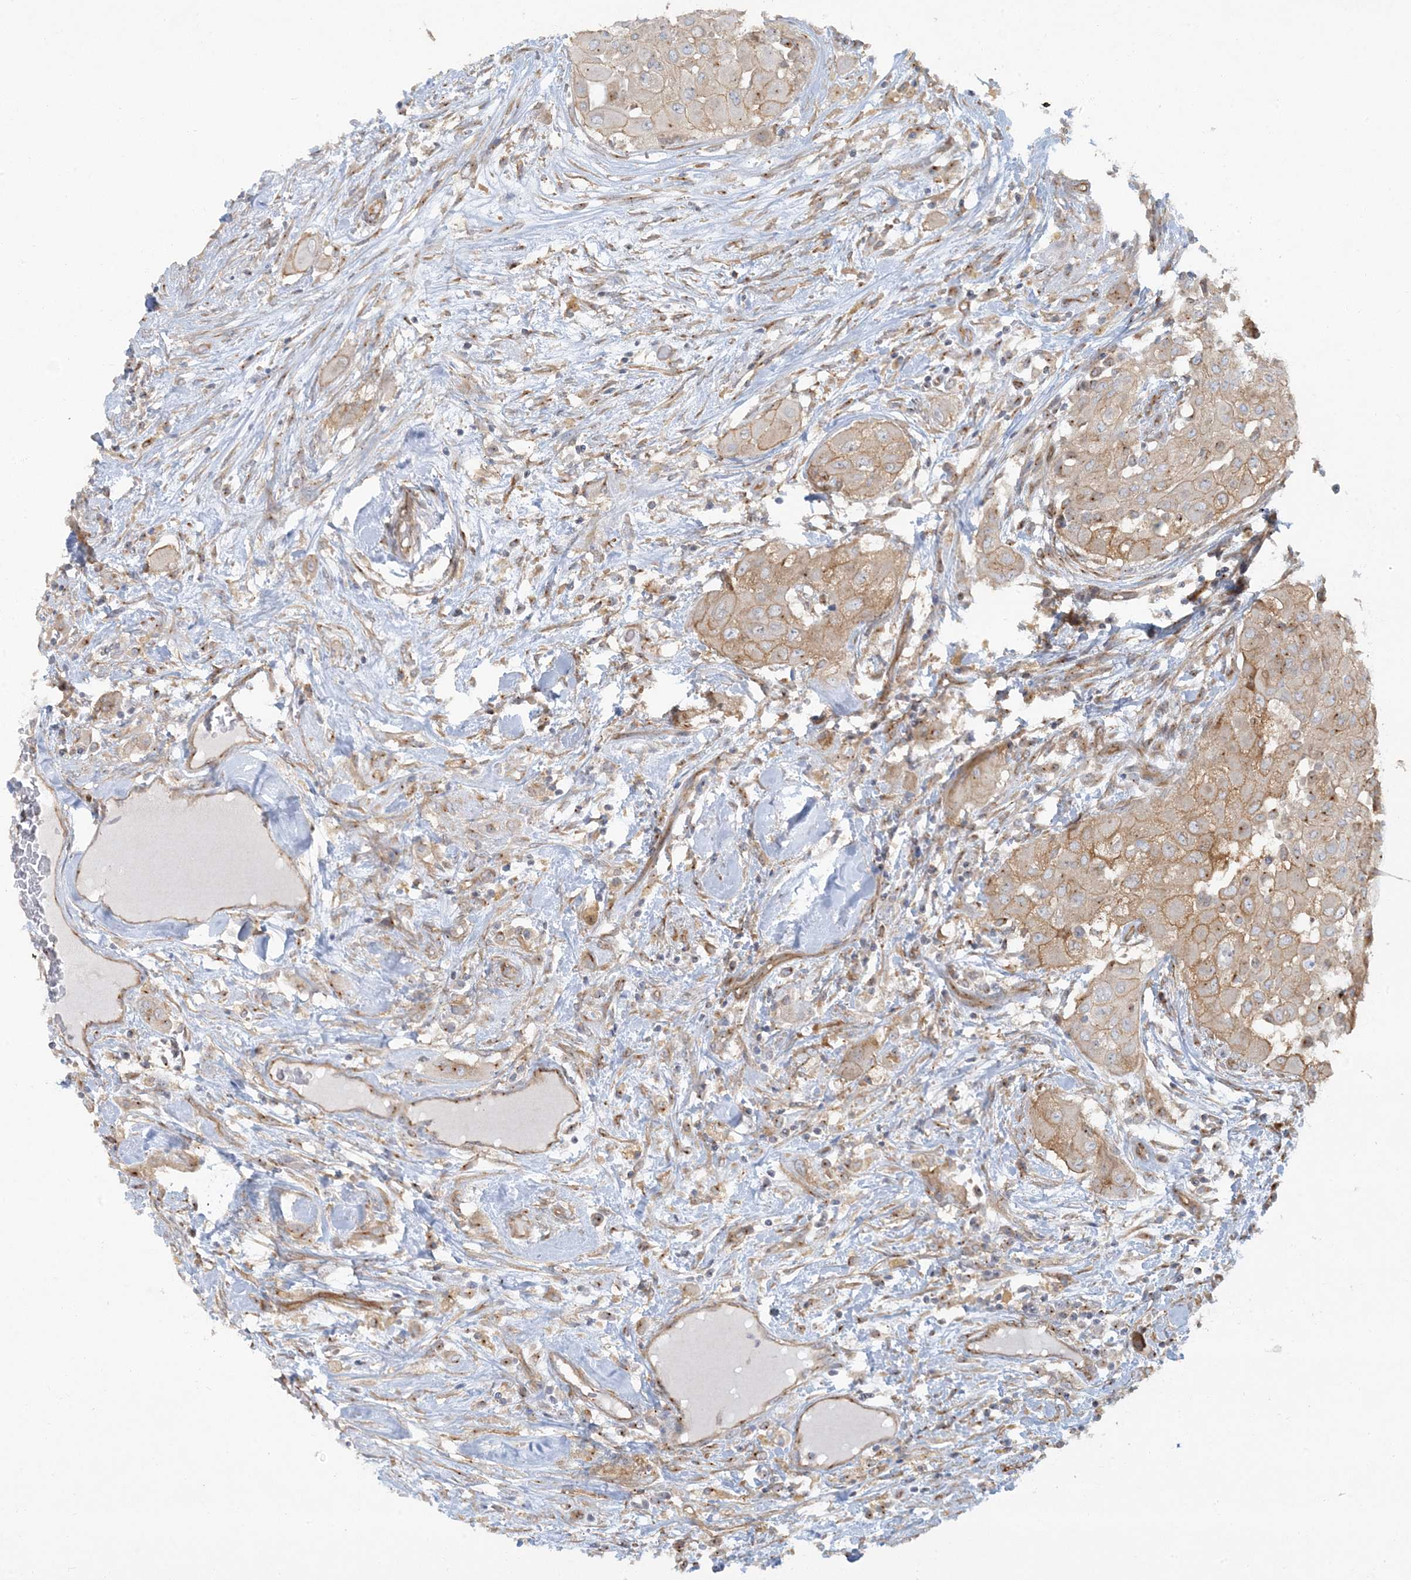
{"staining": {"intensity": "weak", "quantity": ">75%", "location": "cytoplasmic/membranous"}, "tissue": "thyroid cancer", "cell_type": "Tumor cells", "image_type": "cancer", "snomed": [{"axis": "morphology", "description": "Papillary adenocarcinoma, NOS"}, {"axis": "topography", "description": "Thyroid gland"}], "caption": "Protein expression analysis of human thyroid cancer (papillary adenocarcinoma) reveals weak cytoplasmic/membranous staining in approximately >75% of tumor cells.", "gene": "ATP23", "patient": {"sex": "female", "age": 59}}